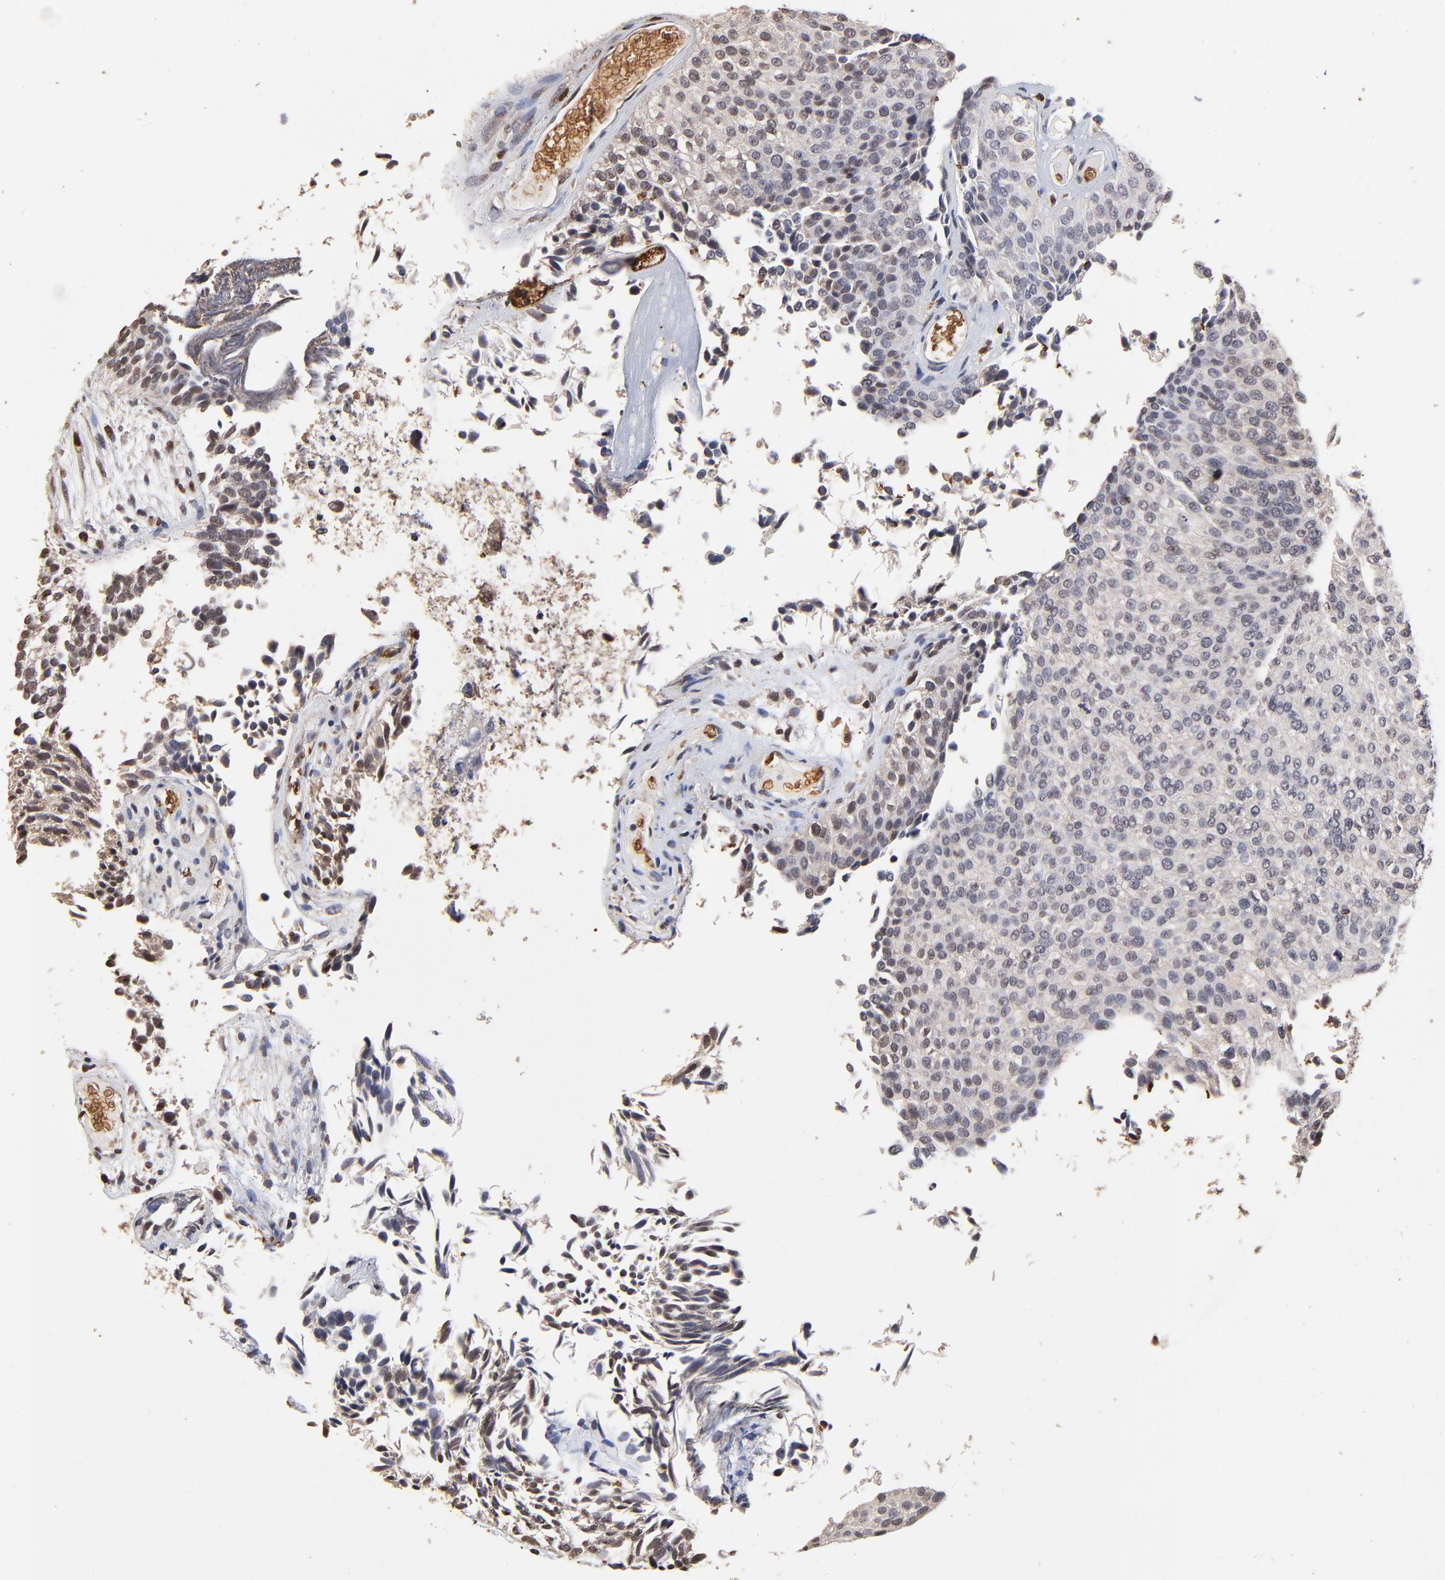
{"staining": {"intensity": "weak", "quantity": "<25%", "location": "nuclear"}, "tissue": "urothelial cancer", "cell_type": "Tumor cells", "image_type": "cancer", "snomed": [{"axis": "morphology", "description": "Urothelial carcinoma, Low grade"}, {"axis": "topography", "description": "Urinary bladder"}], "caption": "A histopathology image of urothelial cancer stained for a protein demonstrates no brown staining in tumor cells.", "gene": "CASP1", "patient": {"sex": "male", "age": 84}}